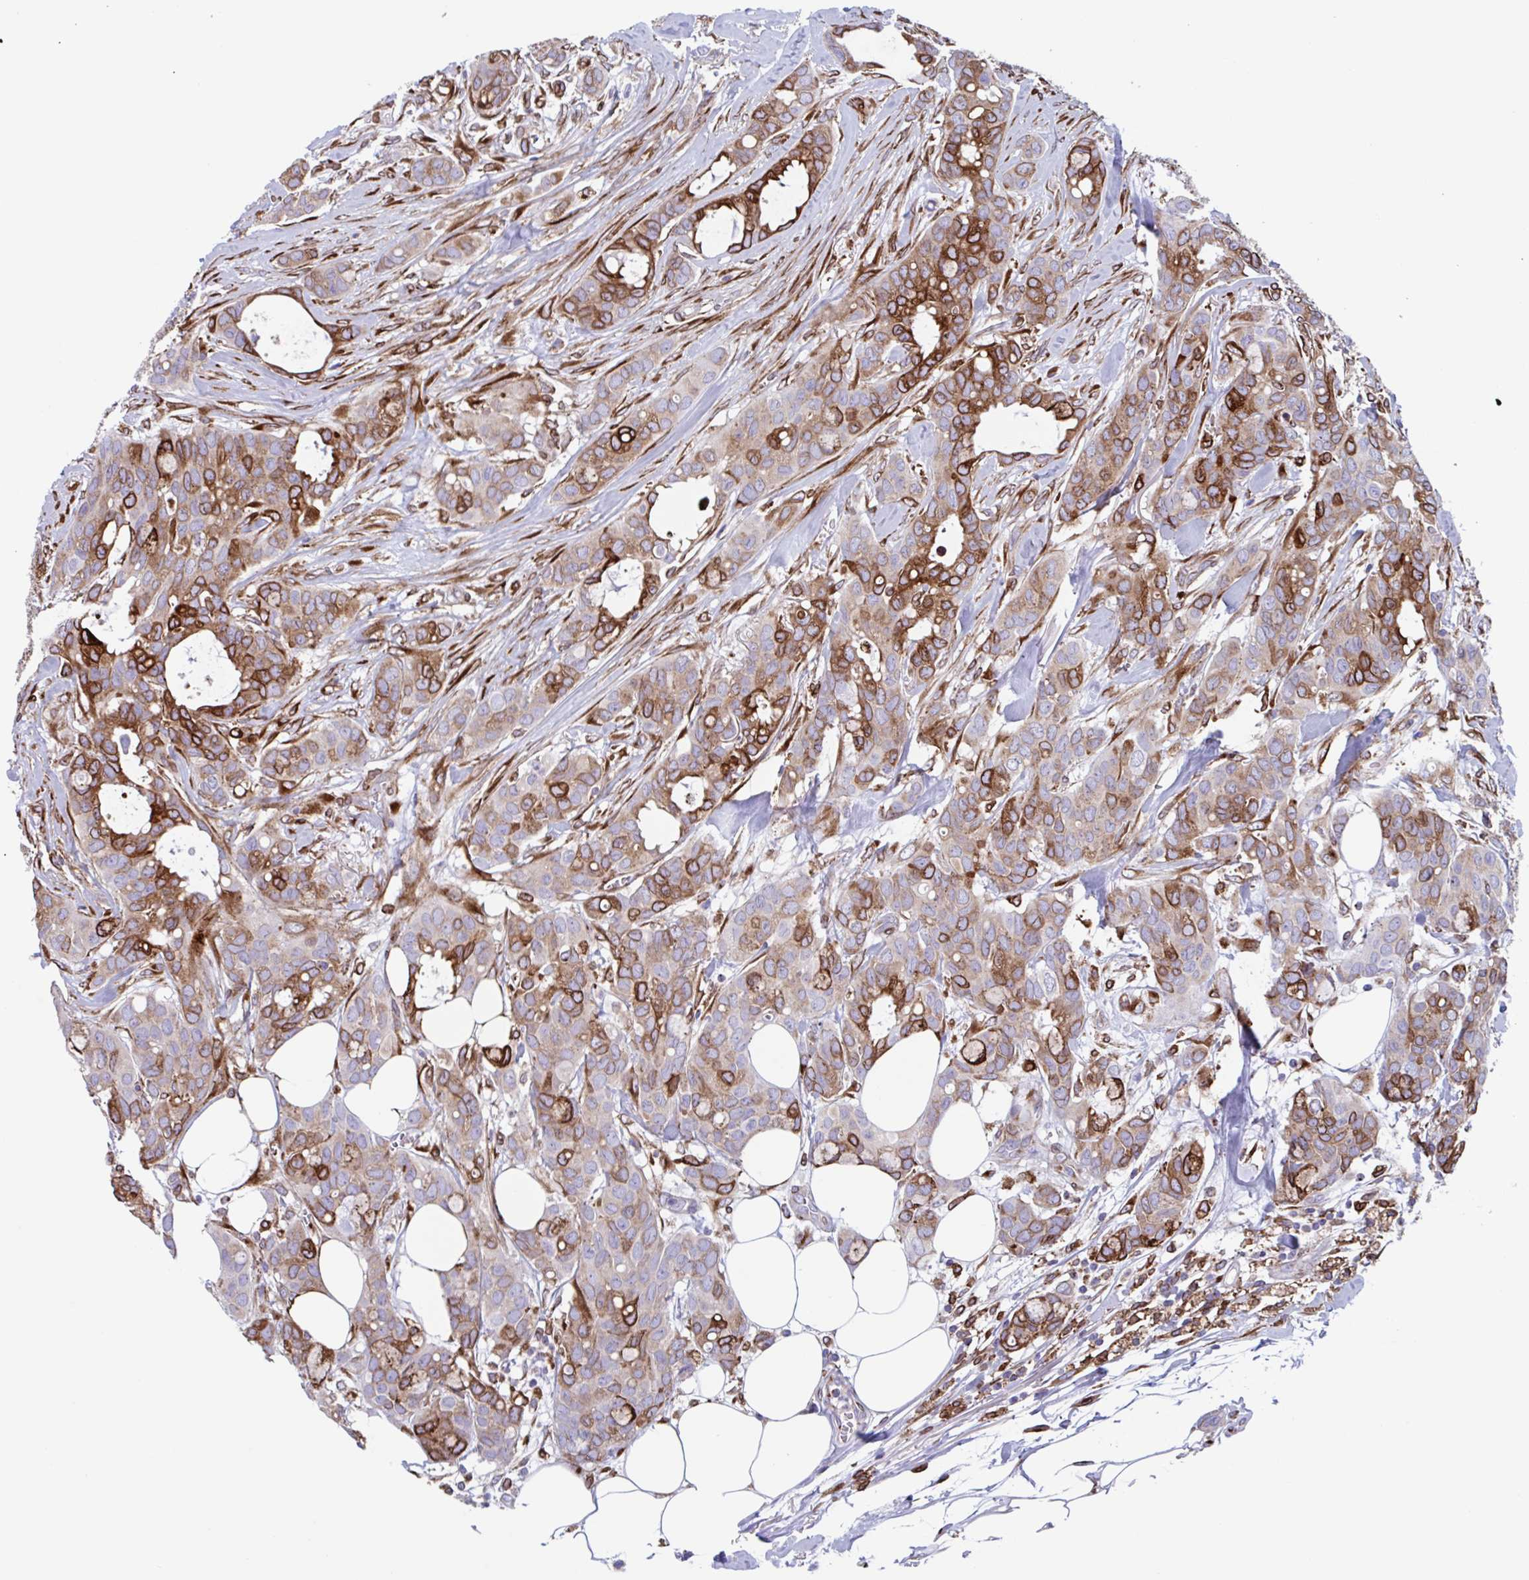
{"staining": {"intensity": "moderate", "quantity": "25%-75%", "location": "cytoplasmic/membranous"}, "tissue": "breast cancer", "cell_type": "Tumor cells", "image_type": "cancer", "snomed": [{"axis": "morphology", "description": "Duct carcinoma"}, {"axis": "topography", "description": "Breast"}], "caption": "Protein analysis of breast cancer tissue reveals moderate cytoplasmic/membranous positivity in approximately 25%-75% of tumor cells. The staining was performed using DAB, with brown indicating positive protein expression. Nuclei are stained blue with hematoxylin.", "gene": "RFK", "patient": {"sex": "female", "age": 84}}